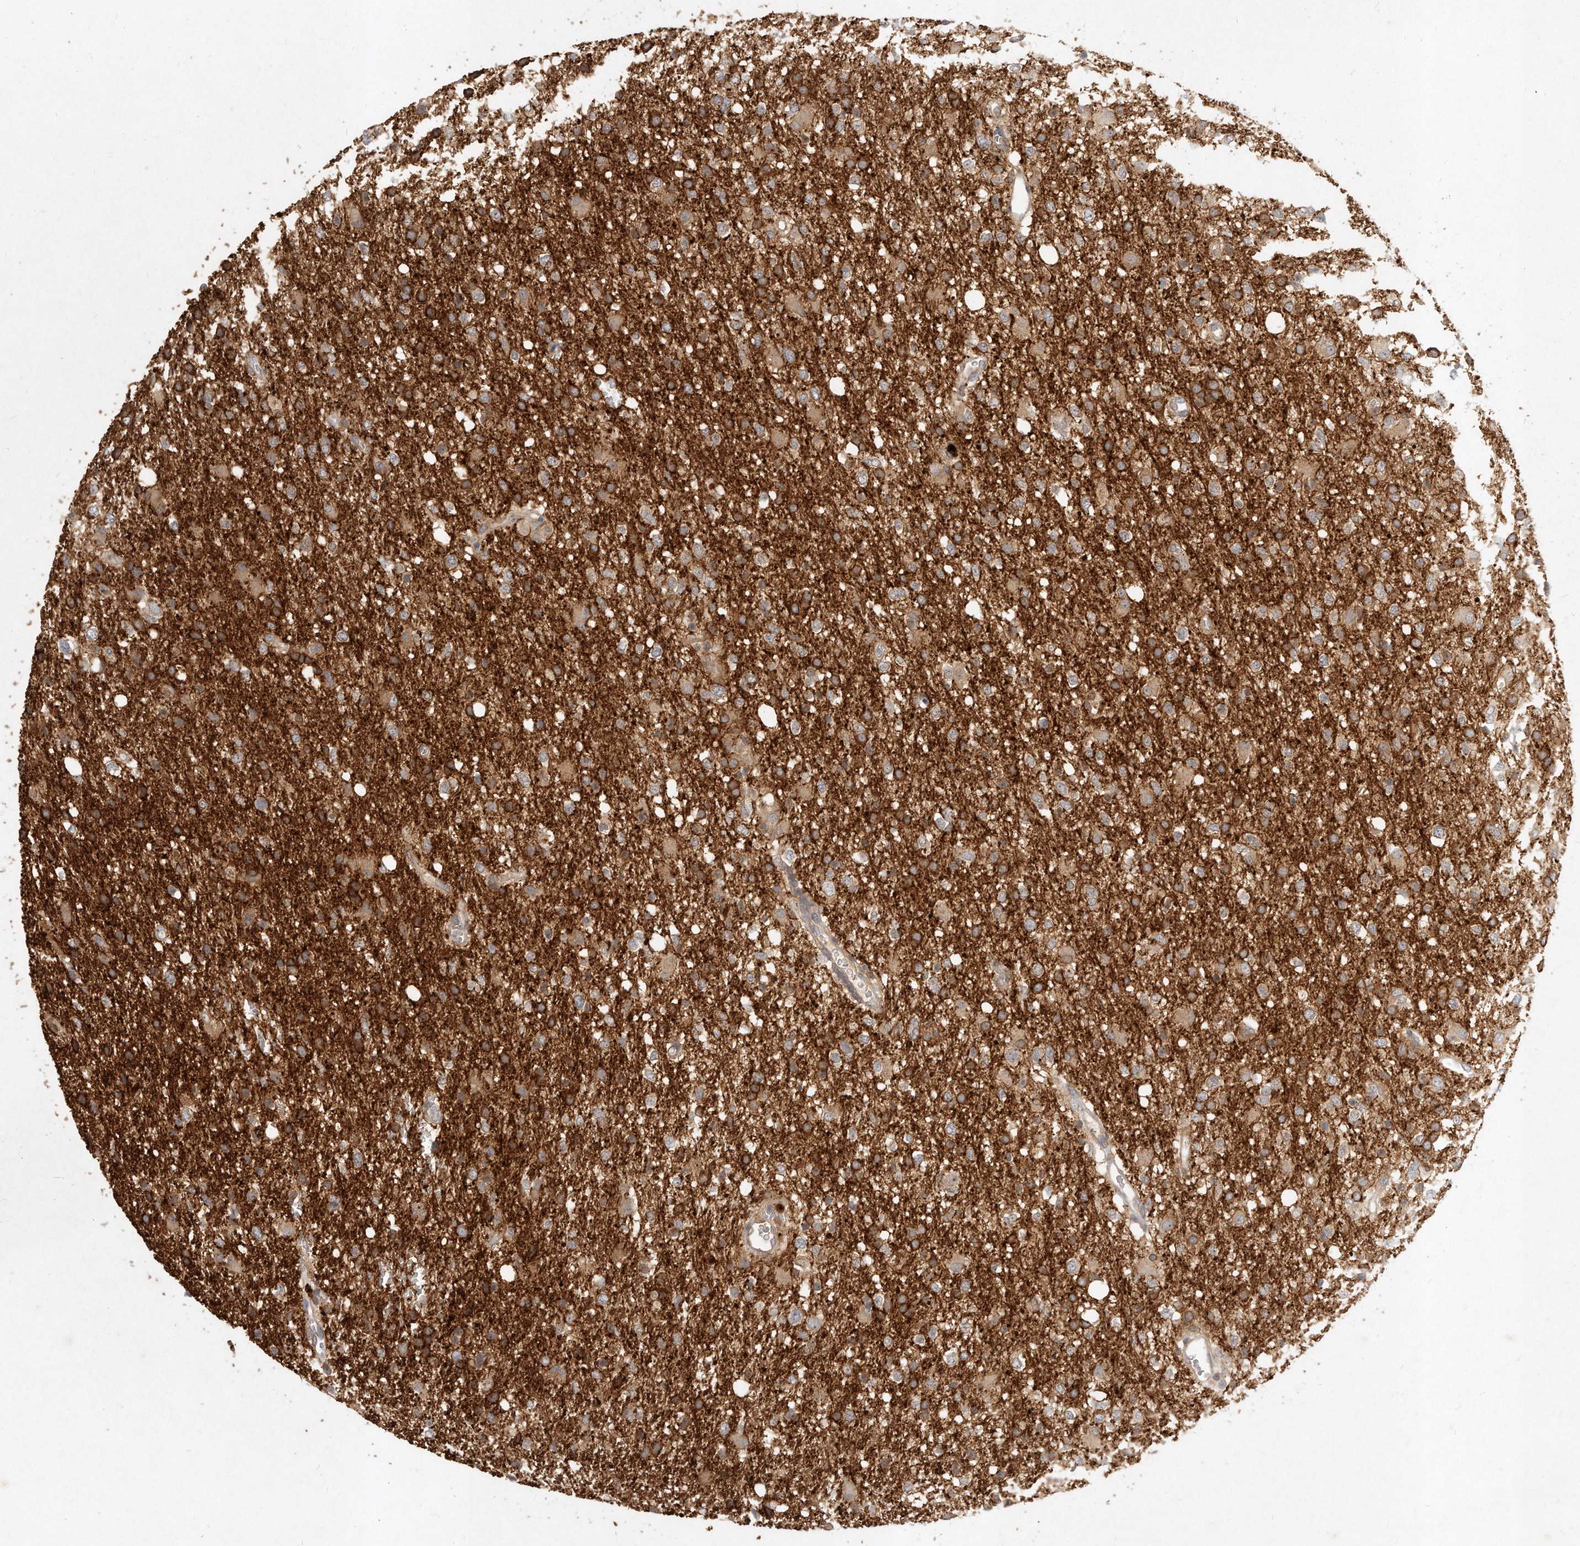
{"staining": {"intensity": "moderate", "quantity": "25%-75%", "location": "cytoplasmic/membranous"}, "tissue": "glioma", "cell_type": "Tumor cells", "image_type": "cancer", "snomed": [{"axis": "morphology", "description": "Glioma, malignant, High grade"}, {"axis": "topography", "description": "Brain"}], "caption": "Moderate cytoplasmic/membranous staining is appreciated in about 25%-75% of tumor cells in high-grade glioma (malignant).", "gene": "LGALS8", "patient": {"sex": "female", "age": 57}}